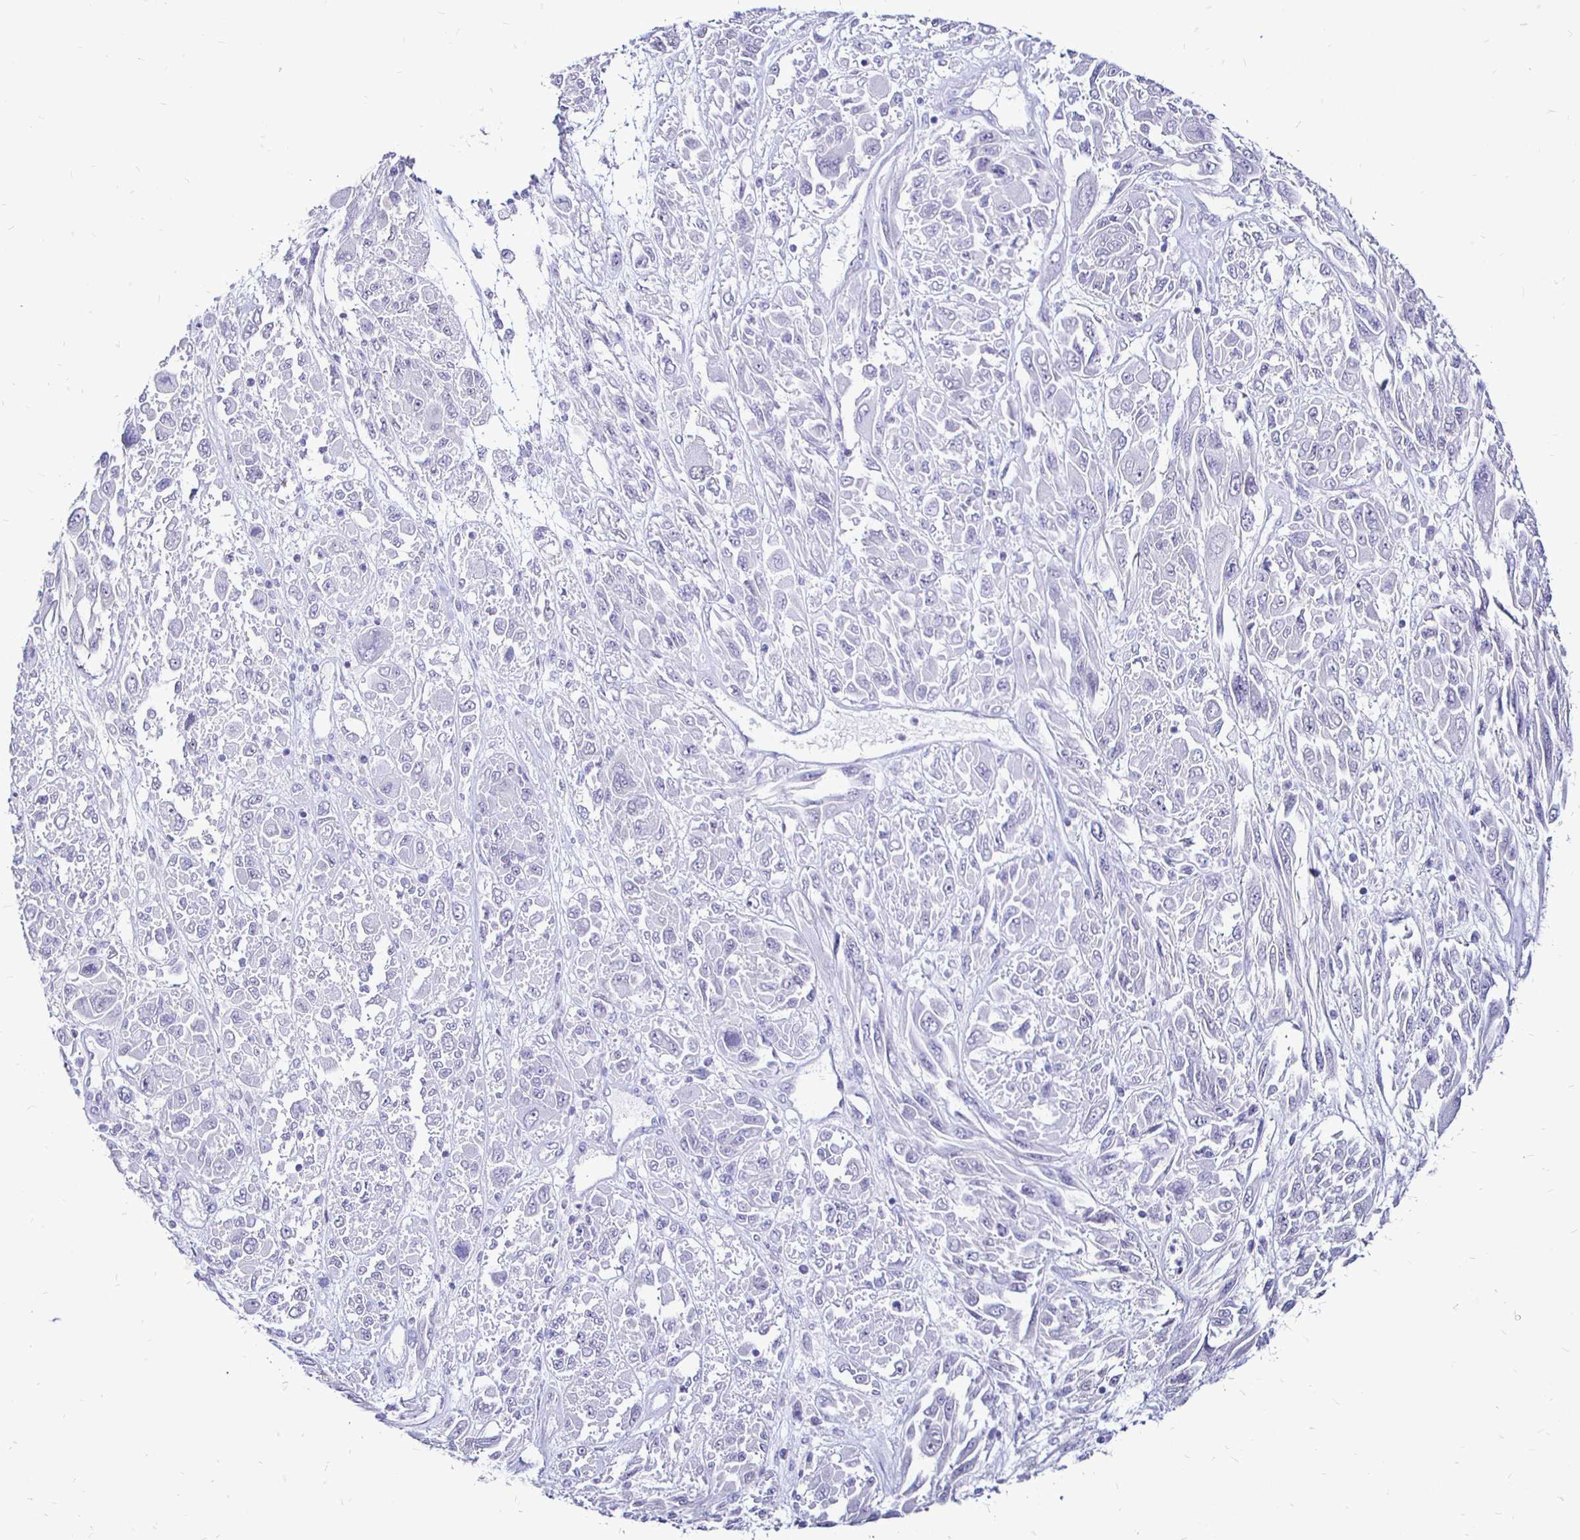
{"staining": {"intensity": "negative", "quantity": "none", "location": "none"}, "tissue": "melanoma", "cell_type": "Tumor cells", "image_type": "cancer", "snomed": [{"axis": "morphology", "description": "Malignant melanoma, NOS"}, {"axis": "topography", "description": "Skin"}], "caption": "Malignant melanoma stained for a protein using IHC reveals no staining tumor cells.", "gene": "IRGC", "patient": {"sex": "female", "age": 91}}